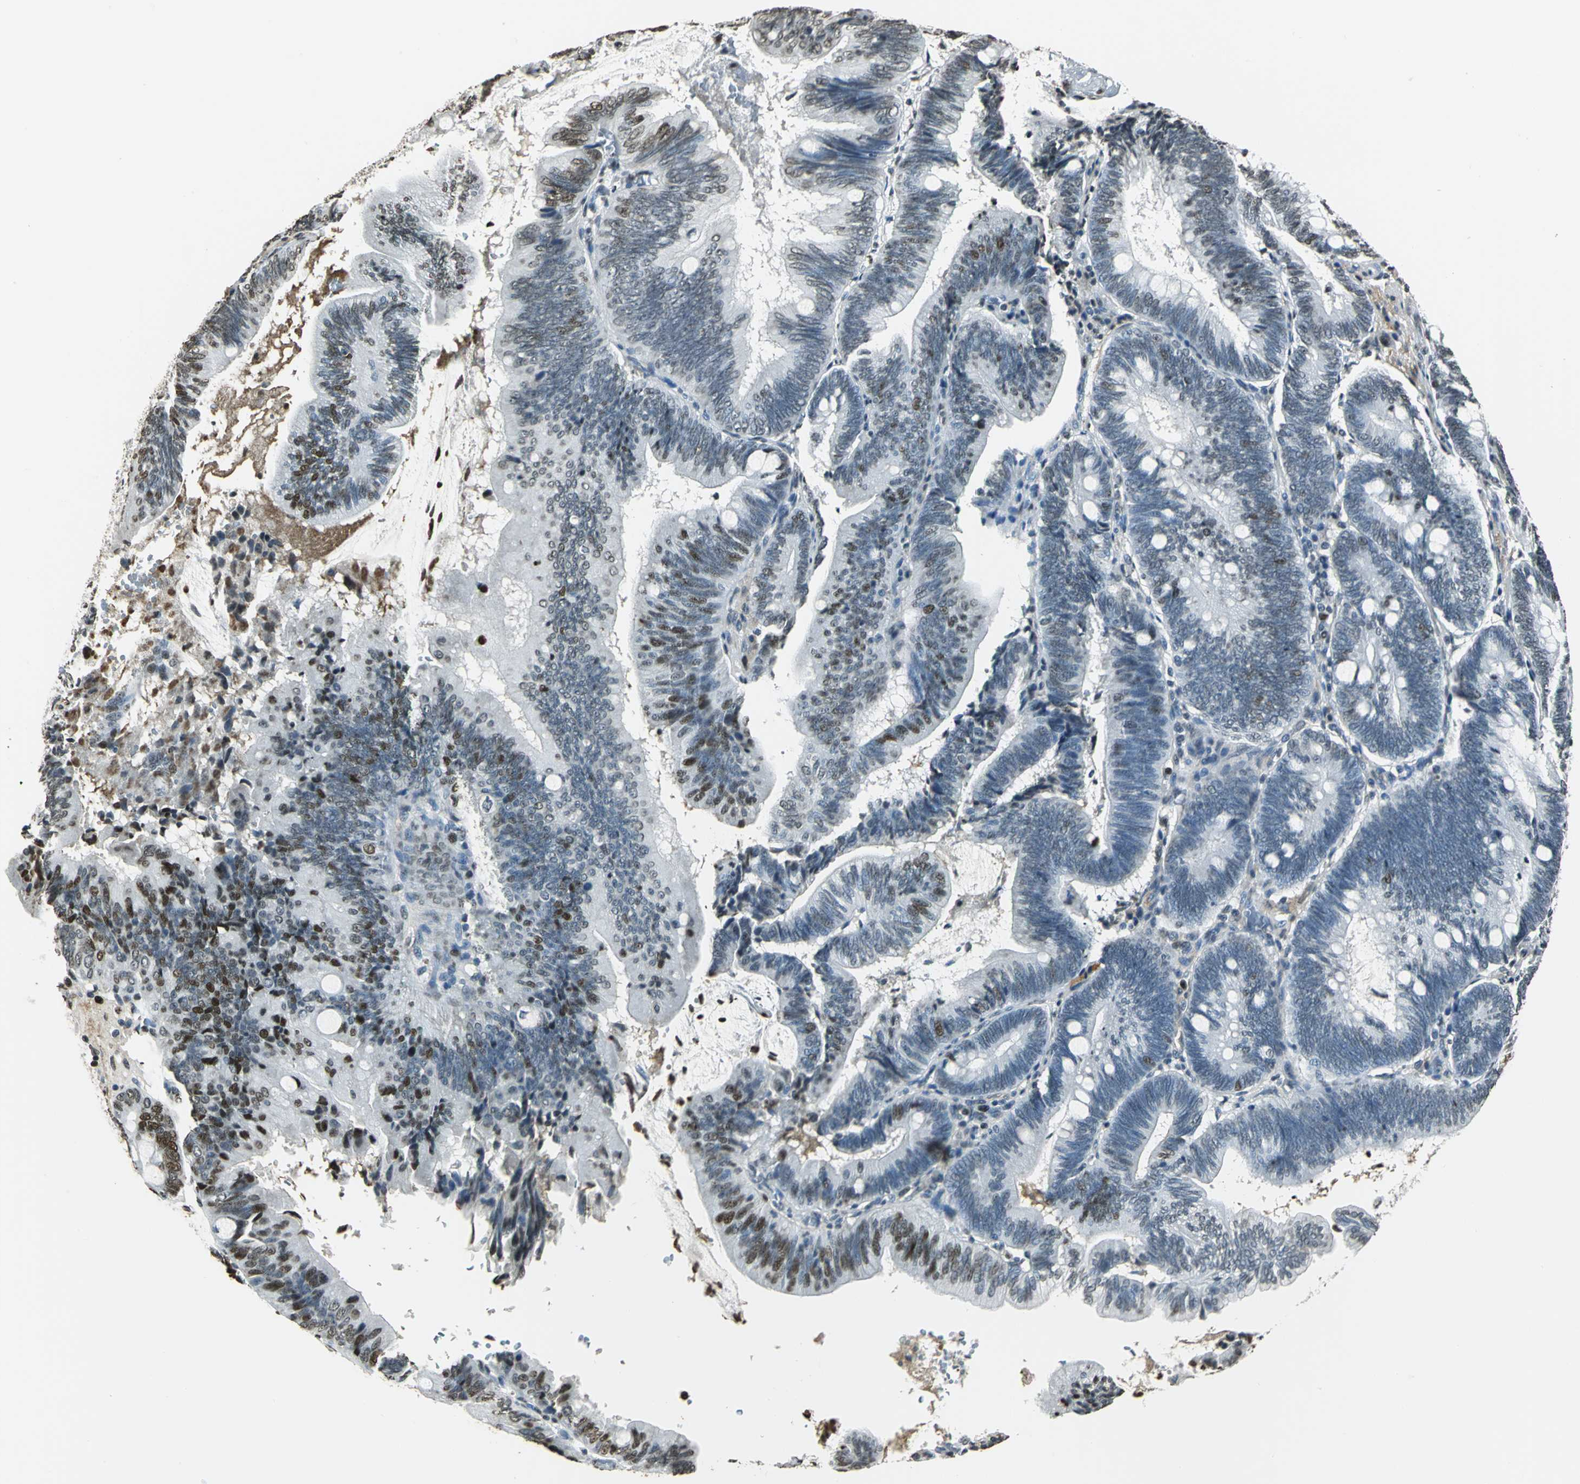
{"staining": {"intensity": "strong", "quantity": "<25%", "location": "nuclear"}, "tissue": "pancreatic cancer", "cell_type": "Tumor cells", "image_type": "cancer", "snomed": [{"axis": "morphology", "description": "Adenocarcinoma, NOS"}, {"axis": "topography", "description": "Pancreas"}], "caption": "Human adenocarcinoma (pancreatic) stained for a protein (brown) reveals strong nuclear positive expression in approximately <25% of tumor cells.", "gene": "MCM4", "patient": {"sex": "male", "age": 82}}